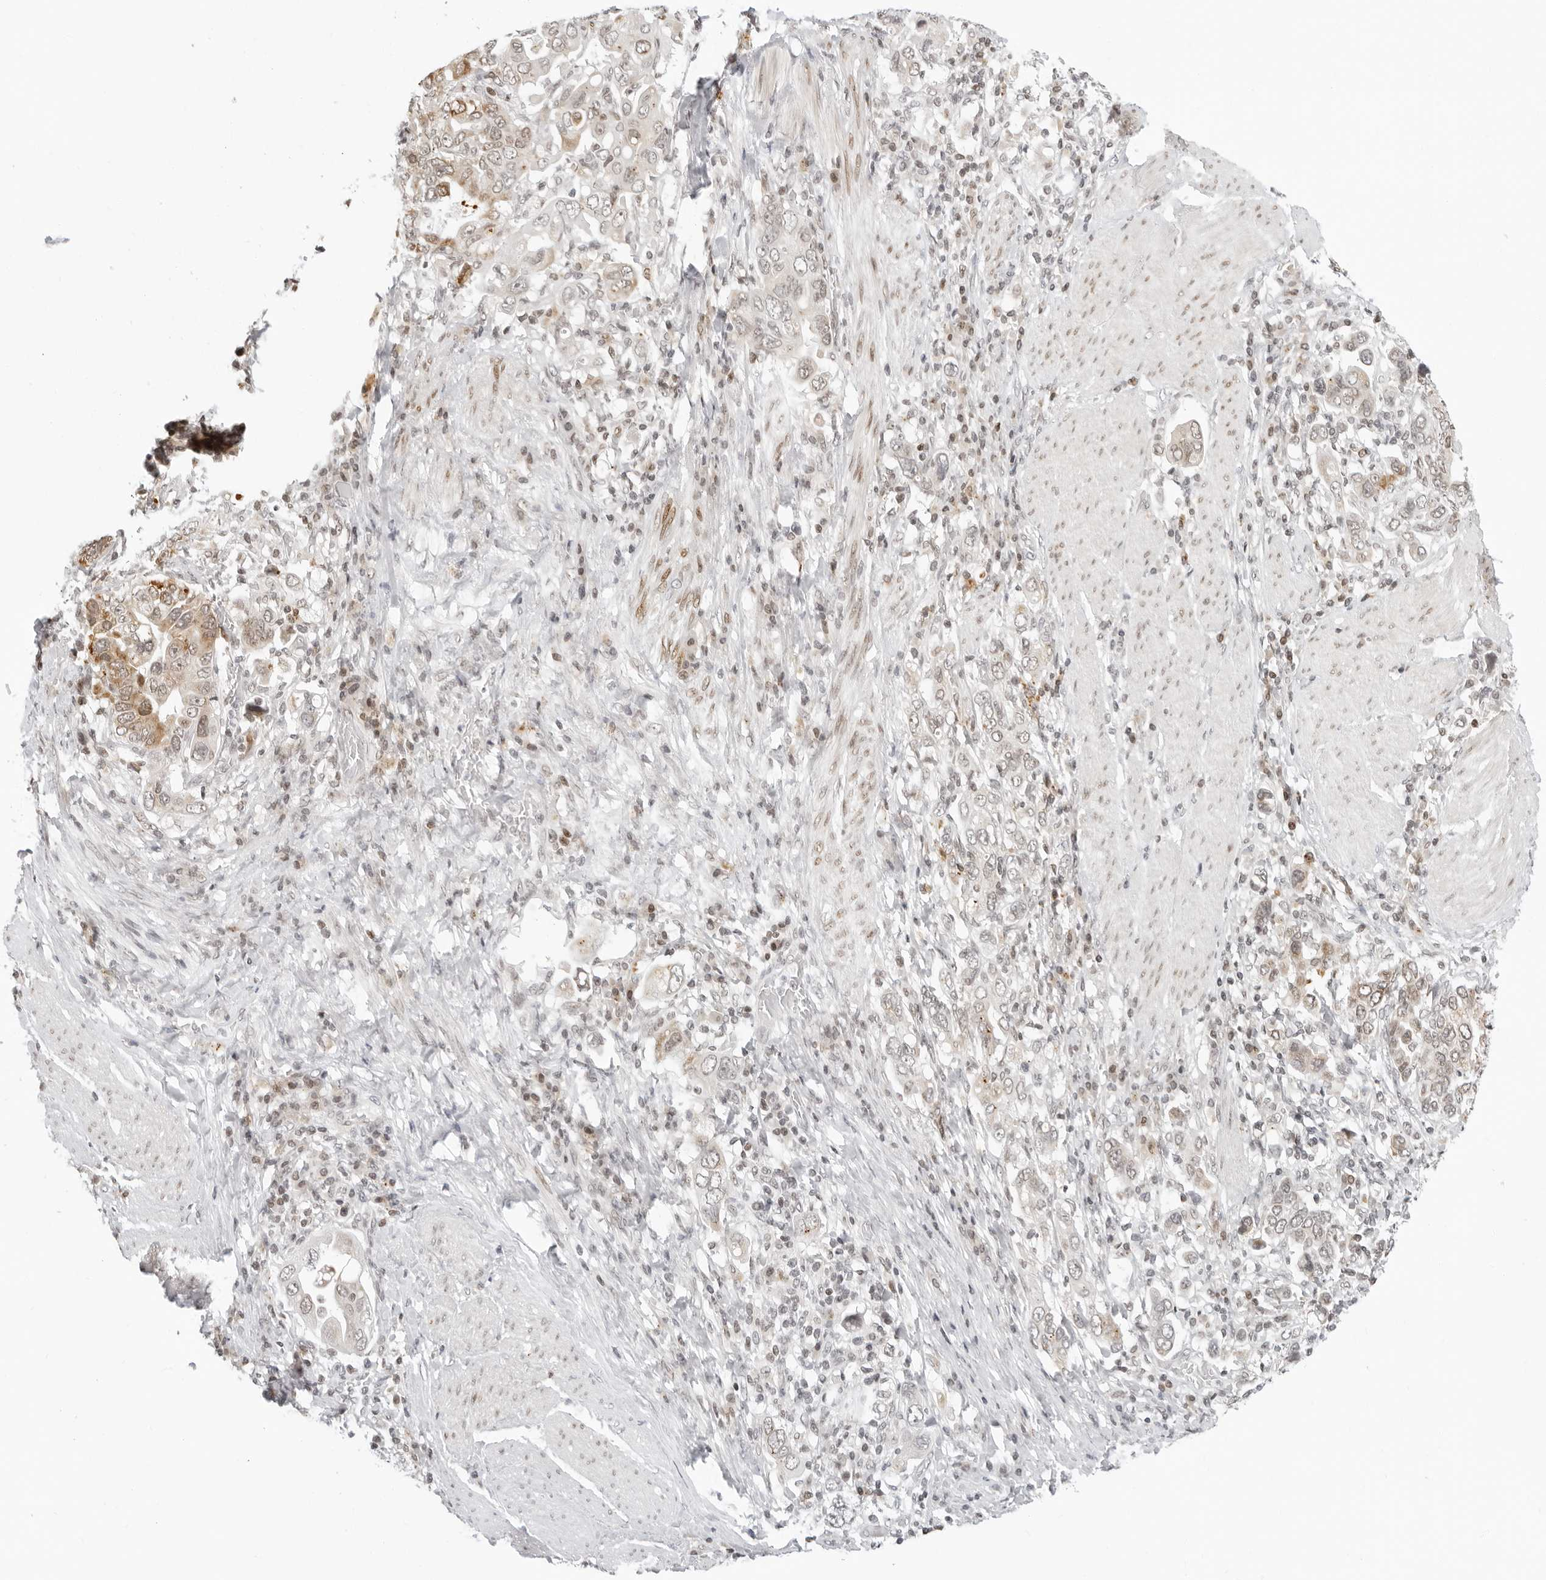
{"staining": {"intensity": "weak", "quantity": "25%-75%", "location": "cytoplasmic/membranous,nuclear"}, "tissue": "stomach cancer", "cell_type": "Tumor cells", "image_type": "cancer", "snomed": [{"axis": "morphology", "description": "Adenocarcinoma, NOS"}, {"axis": "topography", "description": "Stomach, upper"}], "caption": "Tumor cells show low levels of weak cytoplasmic/membranous and nuclear expression in approximately 25%-75% of cells in stomach cancer (adenocarcinoma). (Brightfield microscopy of DAB IHC at high magnification).", "gene": "MSH6", "patient": {"sex": "male", "age": 62}}